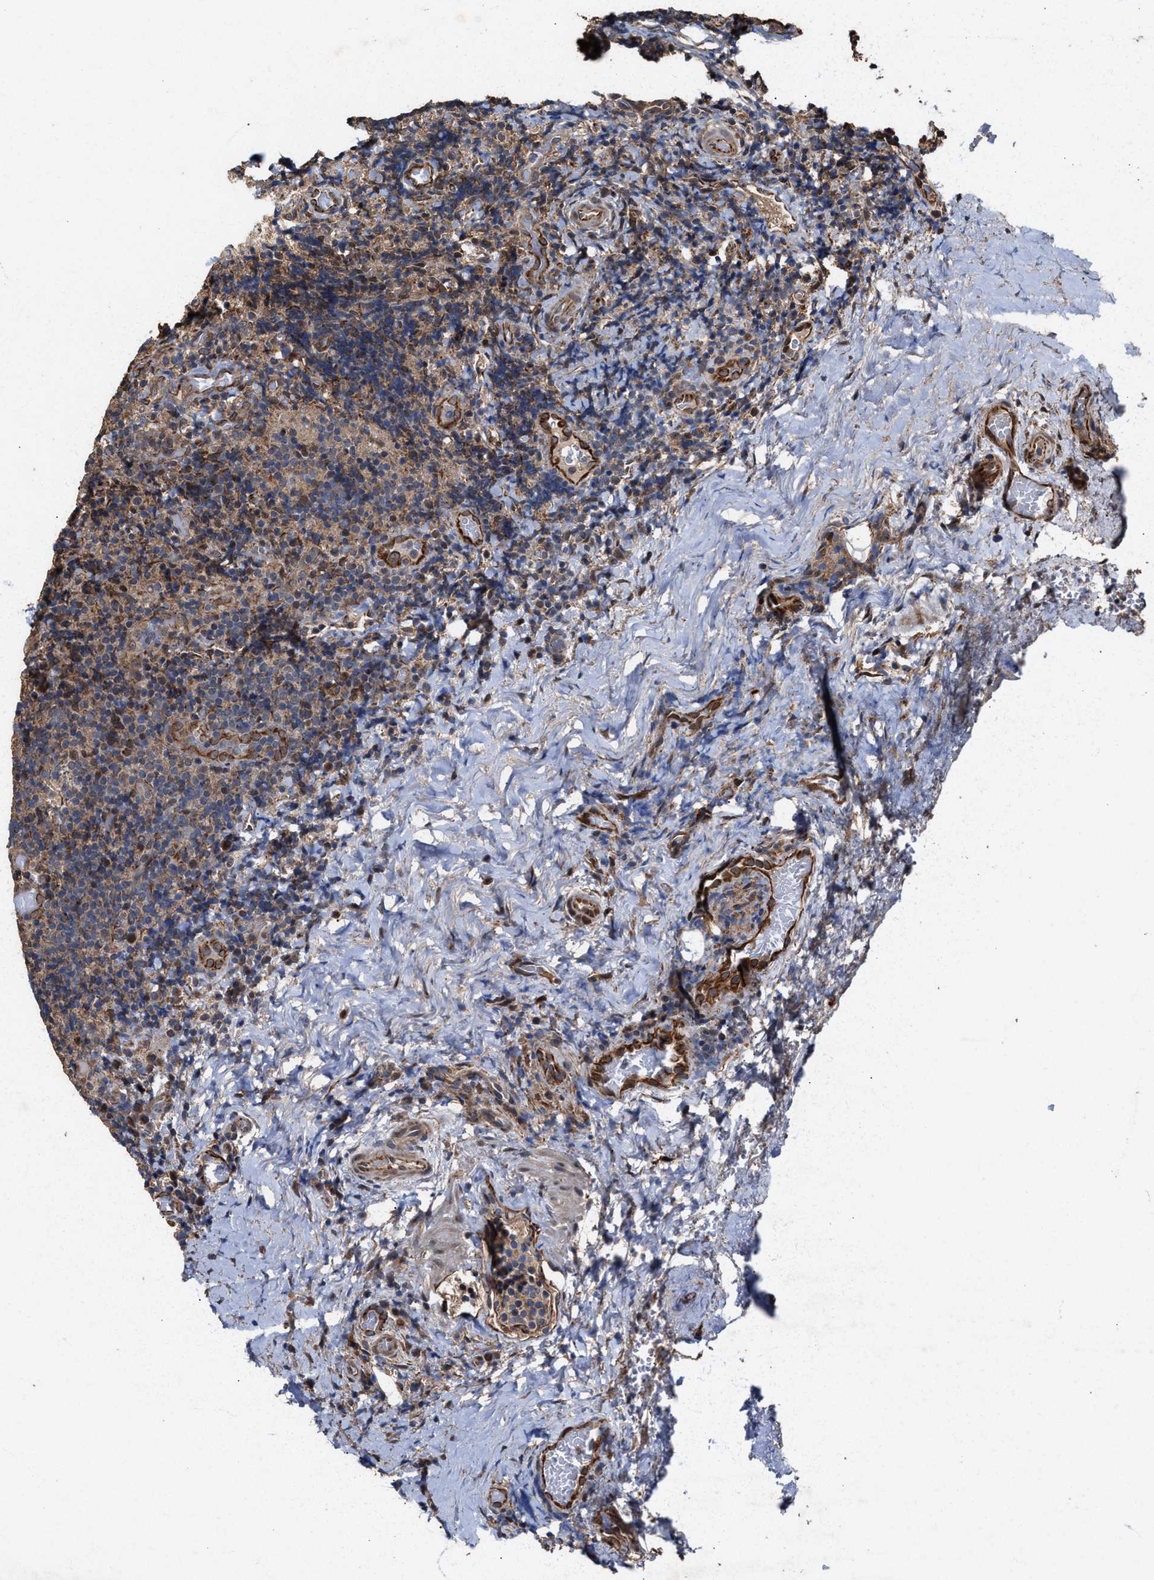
{"staining": {"intensity": "weak", "quantity": "25%-75%", "location": "cytoplasmic/membranous"}, "tissue": "lymphoma", "cell_type": "Tumor cells", "image_type": "cancer", "snomed": [{"axis": "morphology", "description": "Malignant lymphoma, non-Hodgkin's type, High grade"}, {"axis": "topography", "description": "Tonsil"}], "caption": "High-magnification brightfield microscopy of high-grade malignant lymphoma, non-Hodgkin's type stained with DAB (3,3'-diaminobenzidine) (brown) and counterstained with hematoxylin (blue). tumor cells exhibit weak cytoplasmic/membranous positivity is identified in approximately25%-75% of cells.", "gene": "ZNHIT6", "patient": {"sex": "female", "age": 36}}